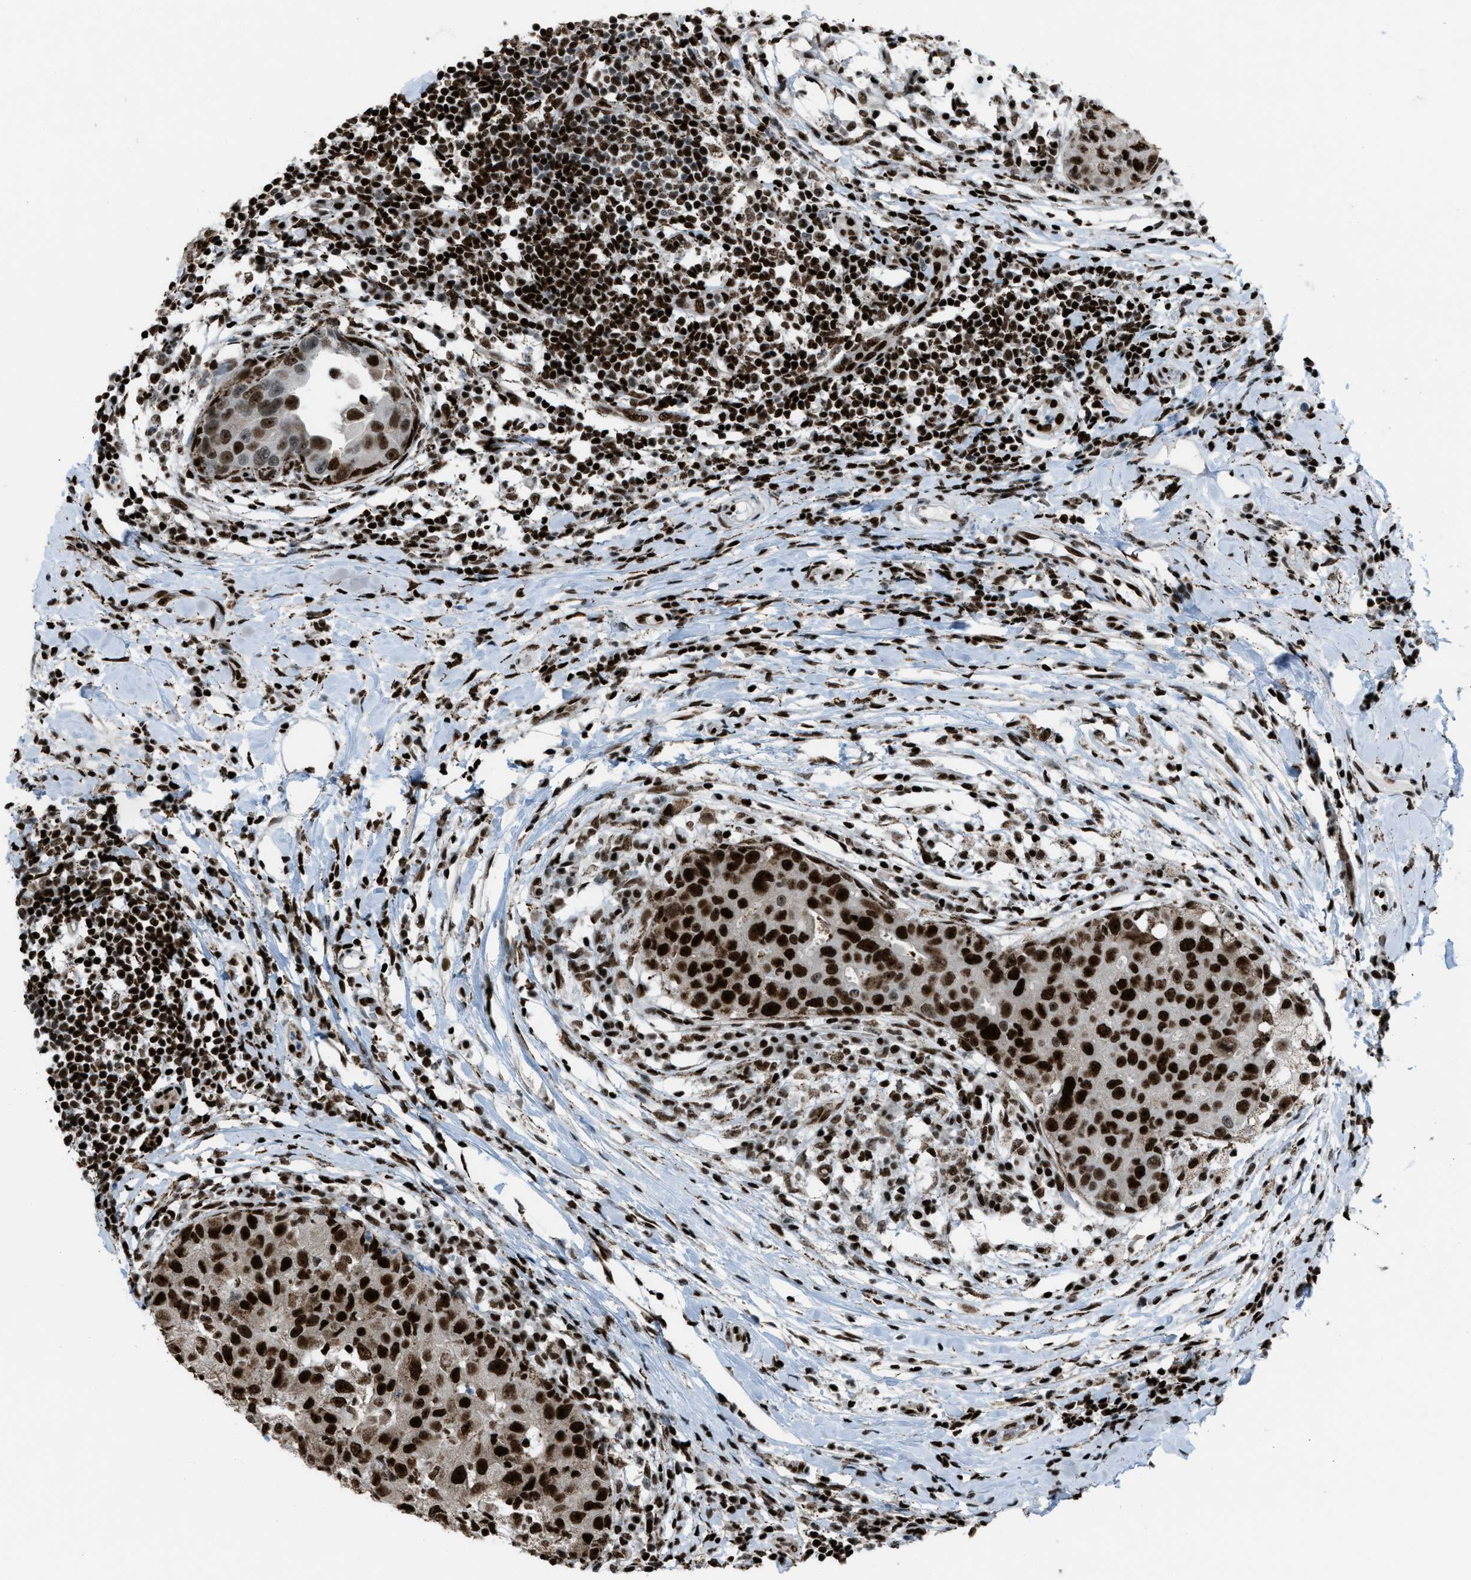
{"staining": {"intensity": "strong", "quantity": ">75%", "location": "nuclear"}, "tissue": "breast cancer", "cell_type": "Tumor cells", "image_type": "cancer", "snomed": [{"axis": "morphology", "description": "Duct carcinoma"}, {"axis": "topography", "description": "Breast"}], "caption": "Approximately >75% of tumor cells in invasive ductal carcinoma (breast) reveal strong nuclear protein positivity as visualized by brown immunohistochemical staining.", "gene": "SLFN5", "patient": {"sex": "female", "age": 27}}